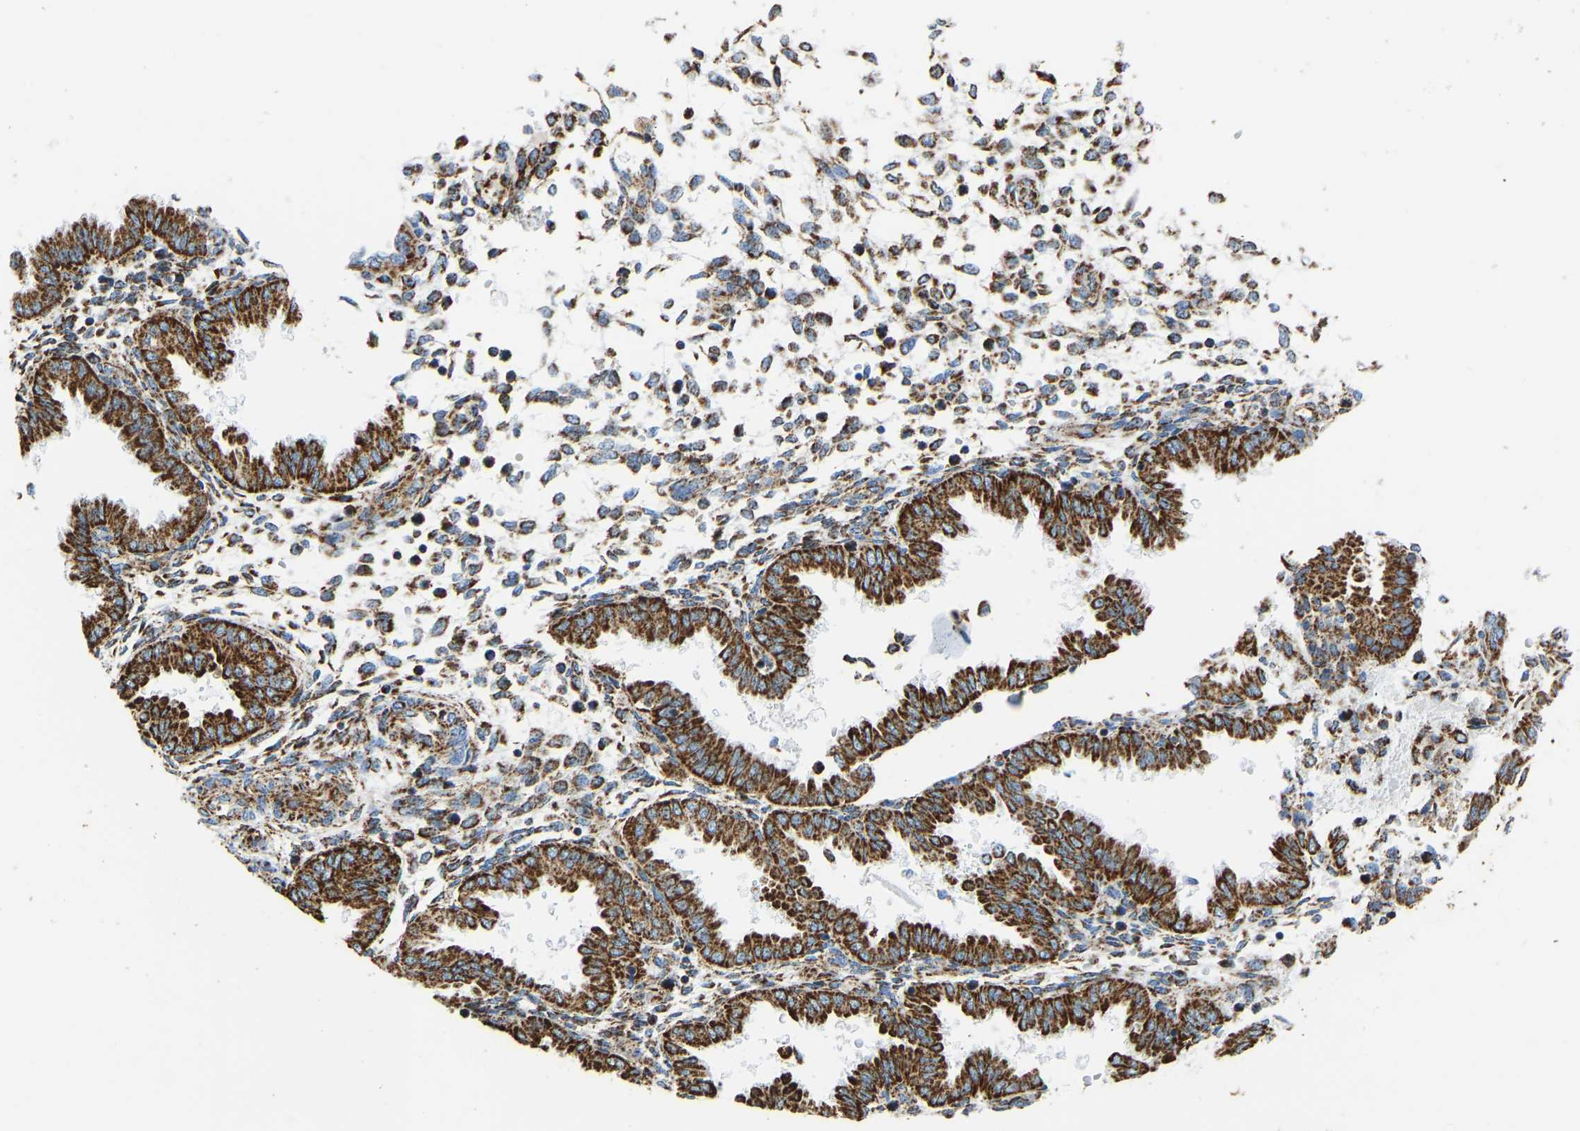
{"staining": {"intensity": "moderate", "quantity": ">75%", "location": "cytoplasmic/membranous"}, "tissue": "endometrium", "cell_type": "Cells in endometrial stroma", "image_type": "normal", "snomed": [{"axis": "morphology", "description": "Normal tissue, NOS"}, {"axis": "topography", "description": "Endometrium"}], "caption": "Immunohistochemistry (IHC) photomicrograph of normal human endometrium stained for a protein (brown), which displays medium levels of moderate cytoplasmic/membranous positivity in about >75% of cells in endometrial stroma.", "gene": "IRX6", "patient": {"sex": "female", "age": 33}}